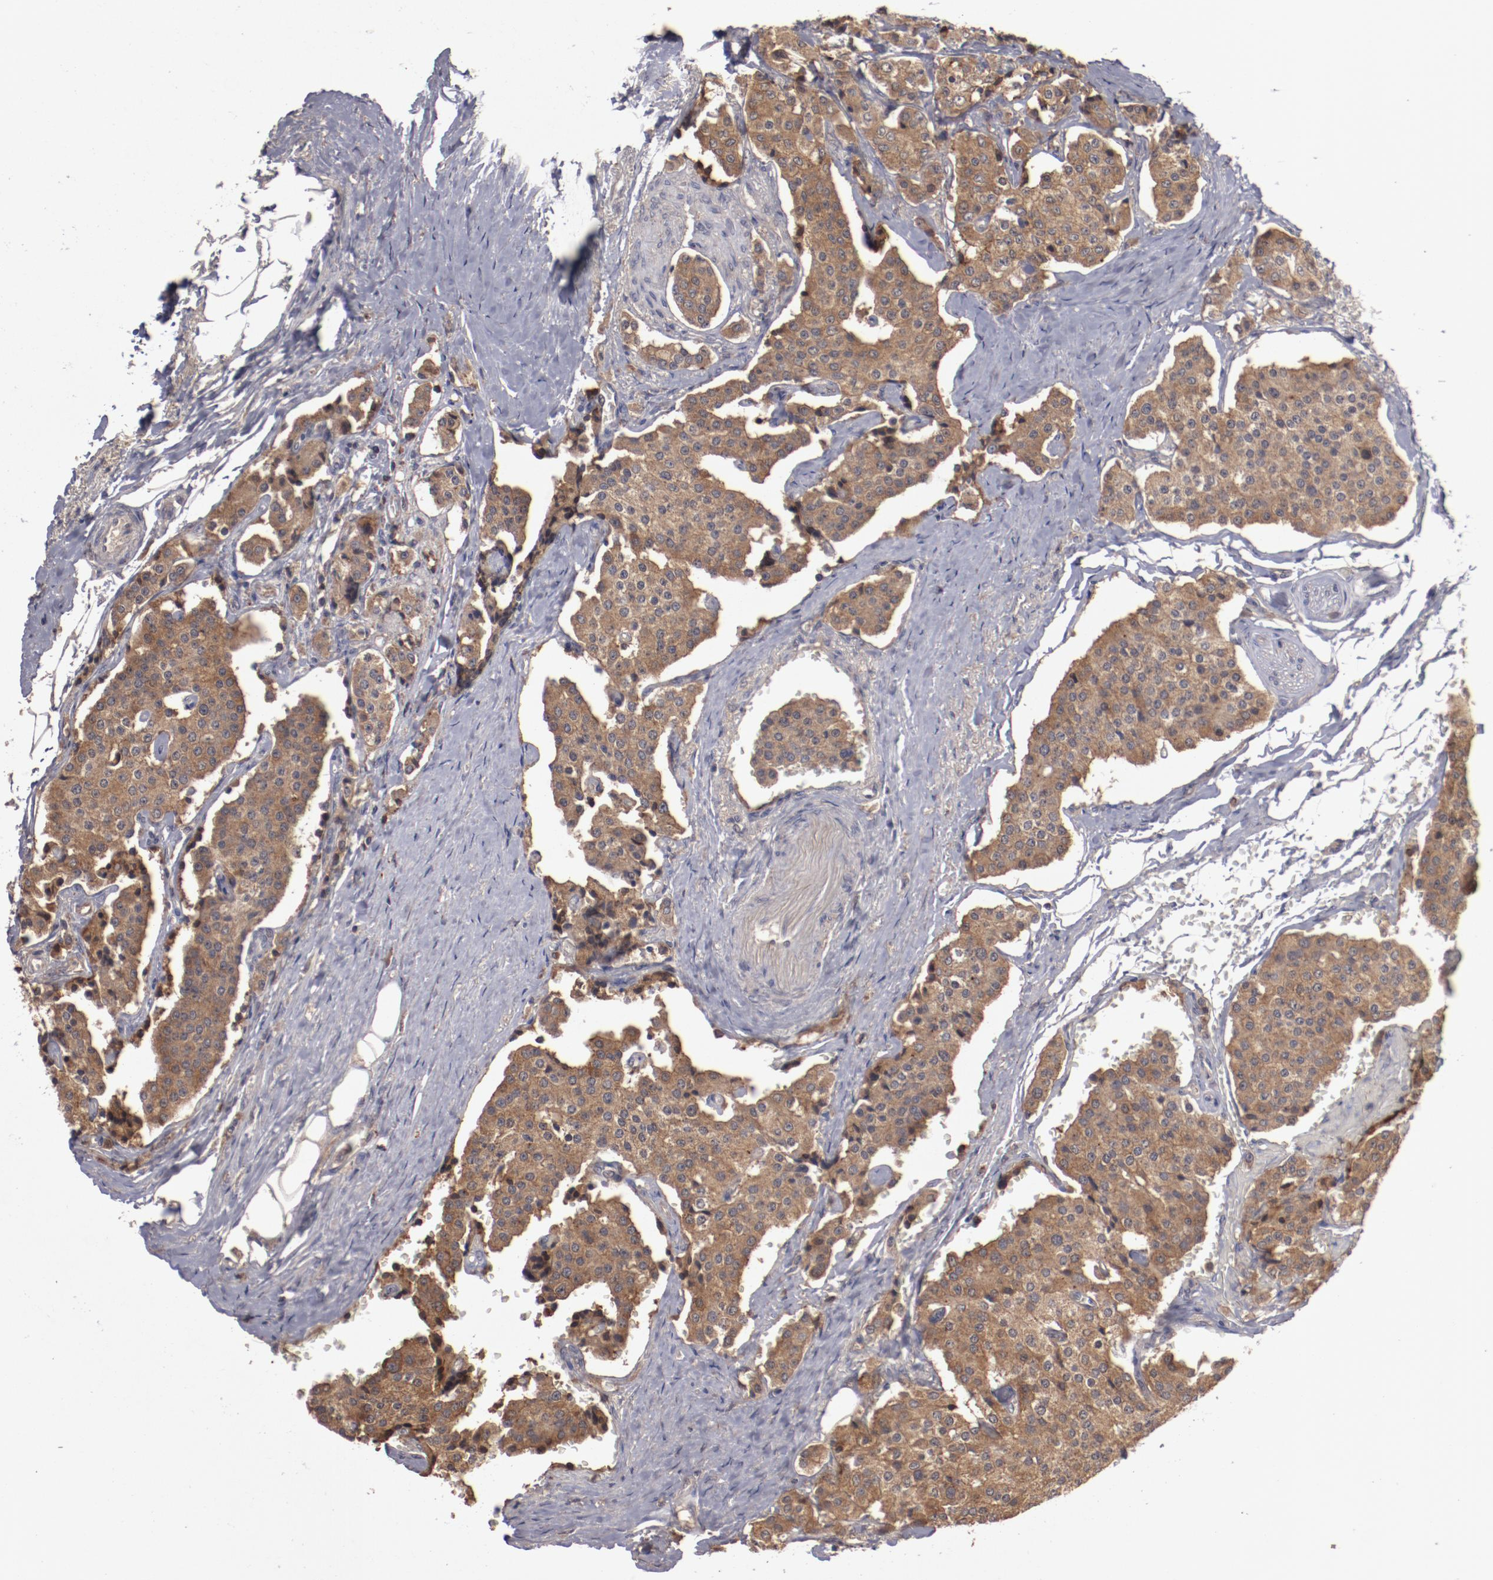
{"staining": {"intensity": "moderate", "quantity": ">75%", "location": "cytoplasmic/membranous"}, "tissue": "carcinoid", "cell_type": "Tumor cells", "image_type": "cancer", "snomed": [{"axis": "morphology", "description": "Carcinoid, malignant, NOS"}, {"axis": "topography", "description": "Colon"}], "caption": "Carcinoid was stained to show a protein in brown. There is medium levels of moderate cytoplasmic/membranous positivity in approximately >75% of tumor cells. Immunohistochemistry (ihc) stains the protein of interest in brown and the nuclei are stained blue.", "gene": "LRRC75B", "patient": {"sex": "female", "age": 61}}